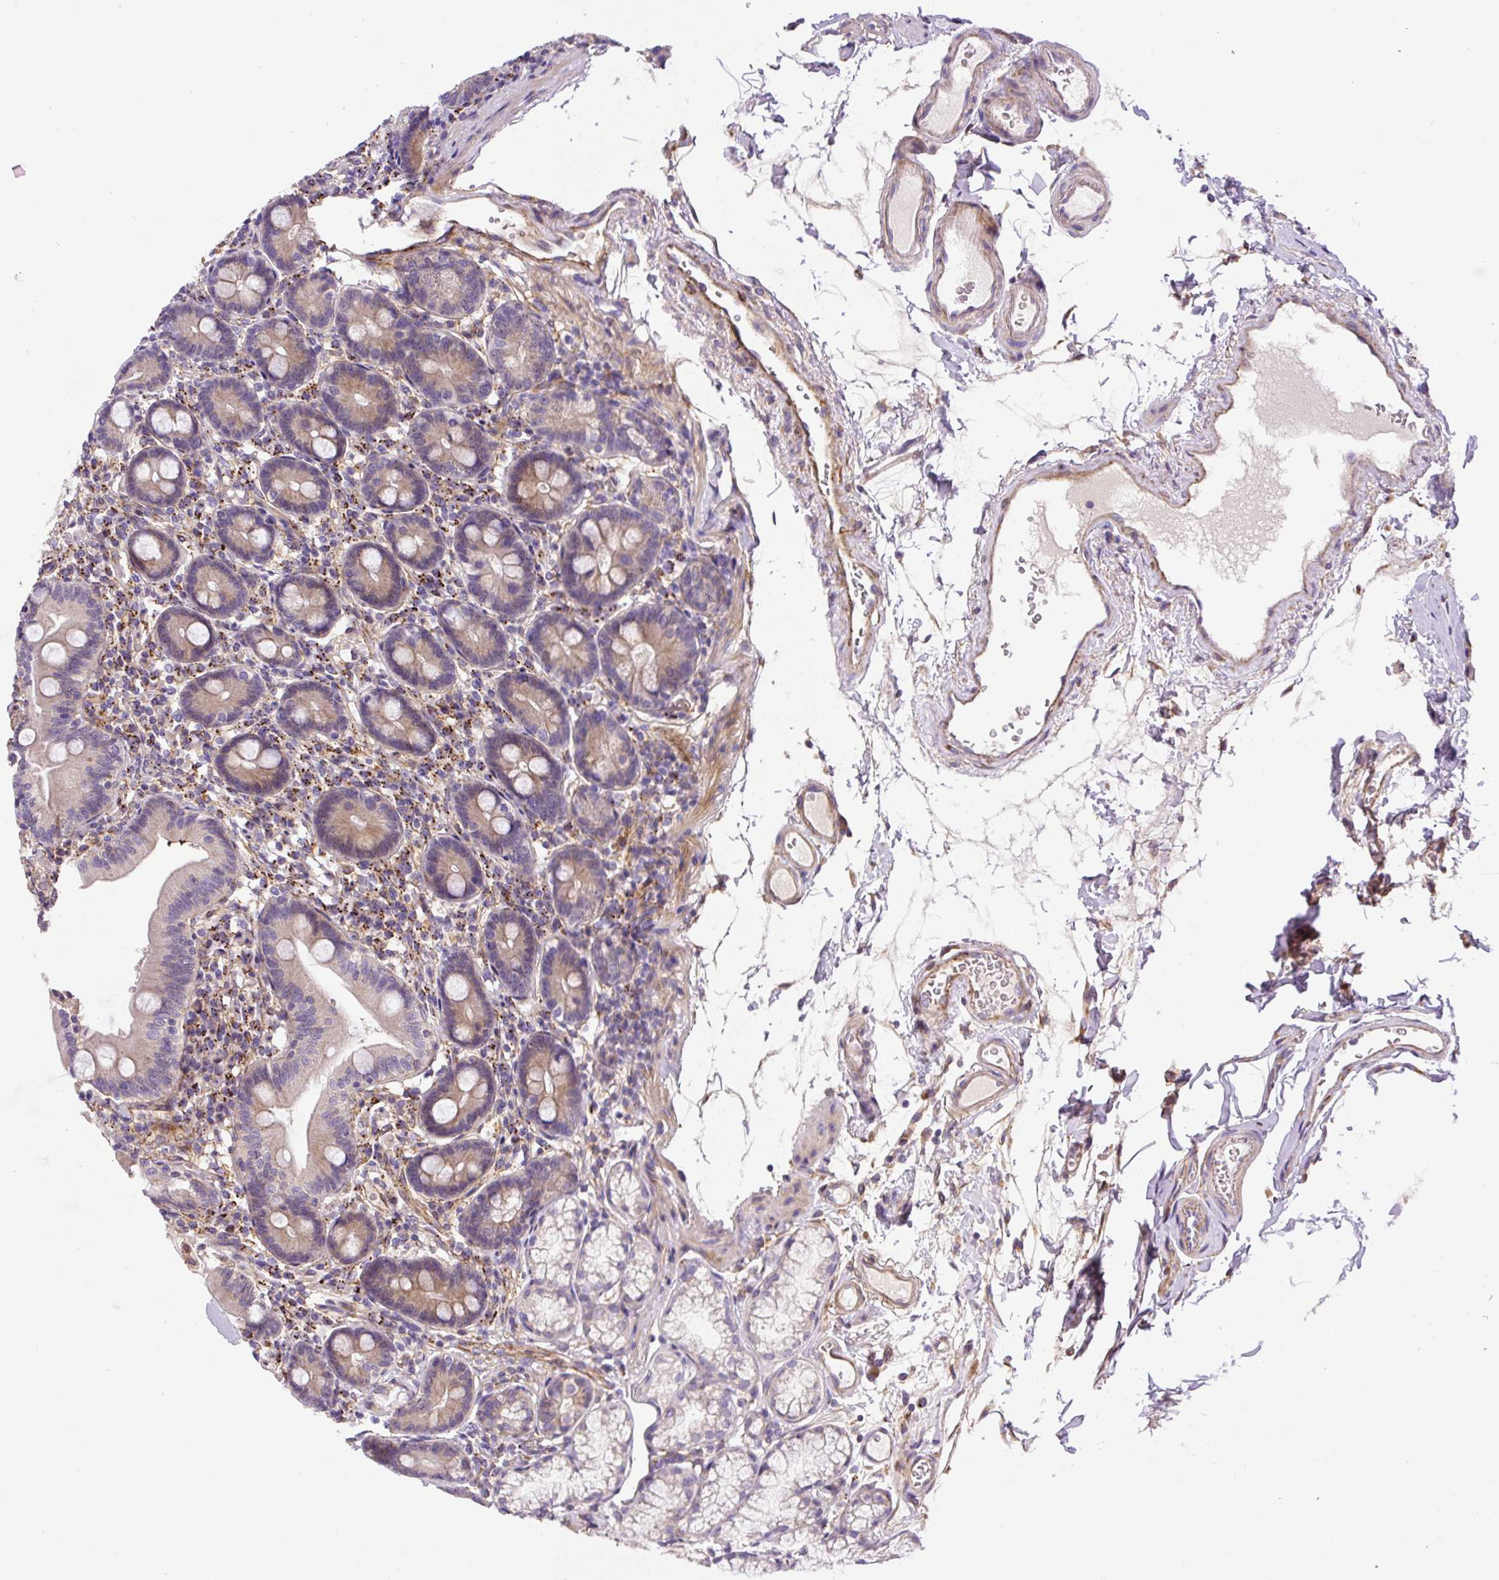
{"staining": {"intensity": "weak", "quantity": "25%-75%", "location": "cytoplasmic/membranous"}, "tissue": "duodenum", "cell_type": "Glandular cells", "image_type": "normal", "snomed": [{"axis": "morphology", "description": "Normal tissue, NOS"}, {"axis": "topography", "description": "Duodenum"}], "caption": "Immunohistochemistry (IHC) image of benign duodenum: human duodenum stained using immunohistochemistry (IHC) reveals low levels of weak protein expression localized specifically in the cytoplasmic/membranous of glandular cells, appearing as a cytoplasmic/membranous brown color.", "gene": "RNF170", "patient": {"sex": "female", "age": 67}}